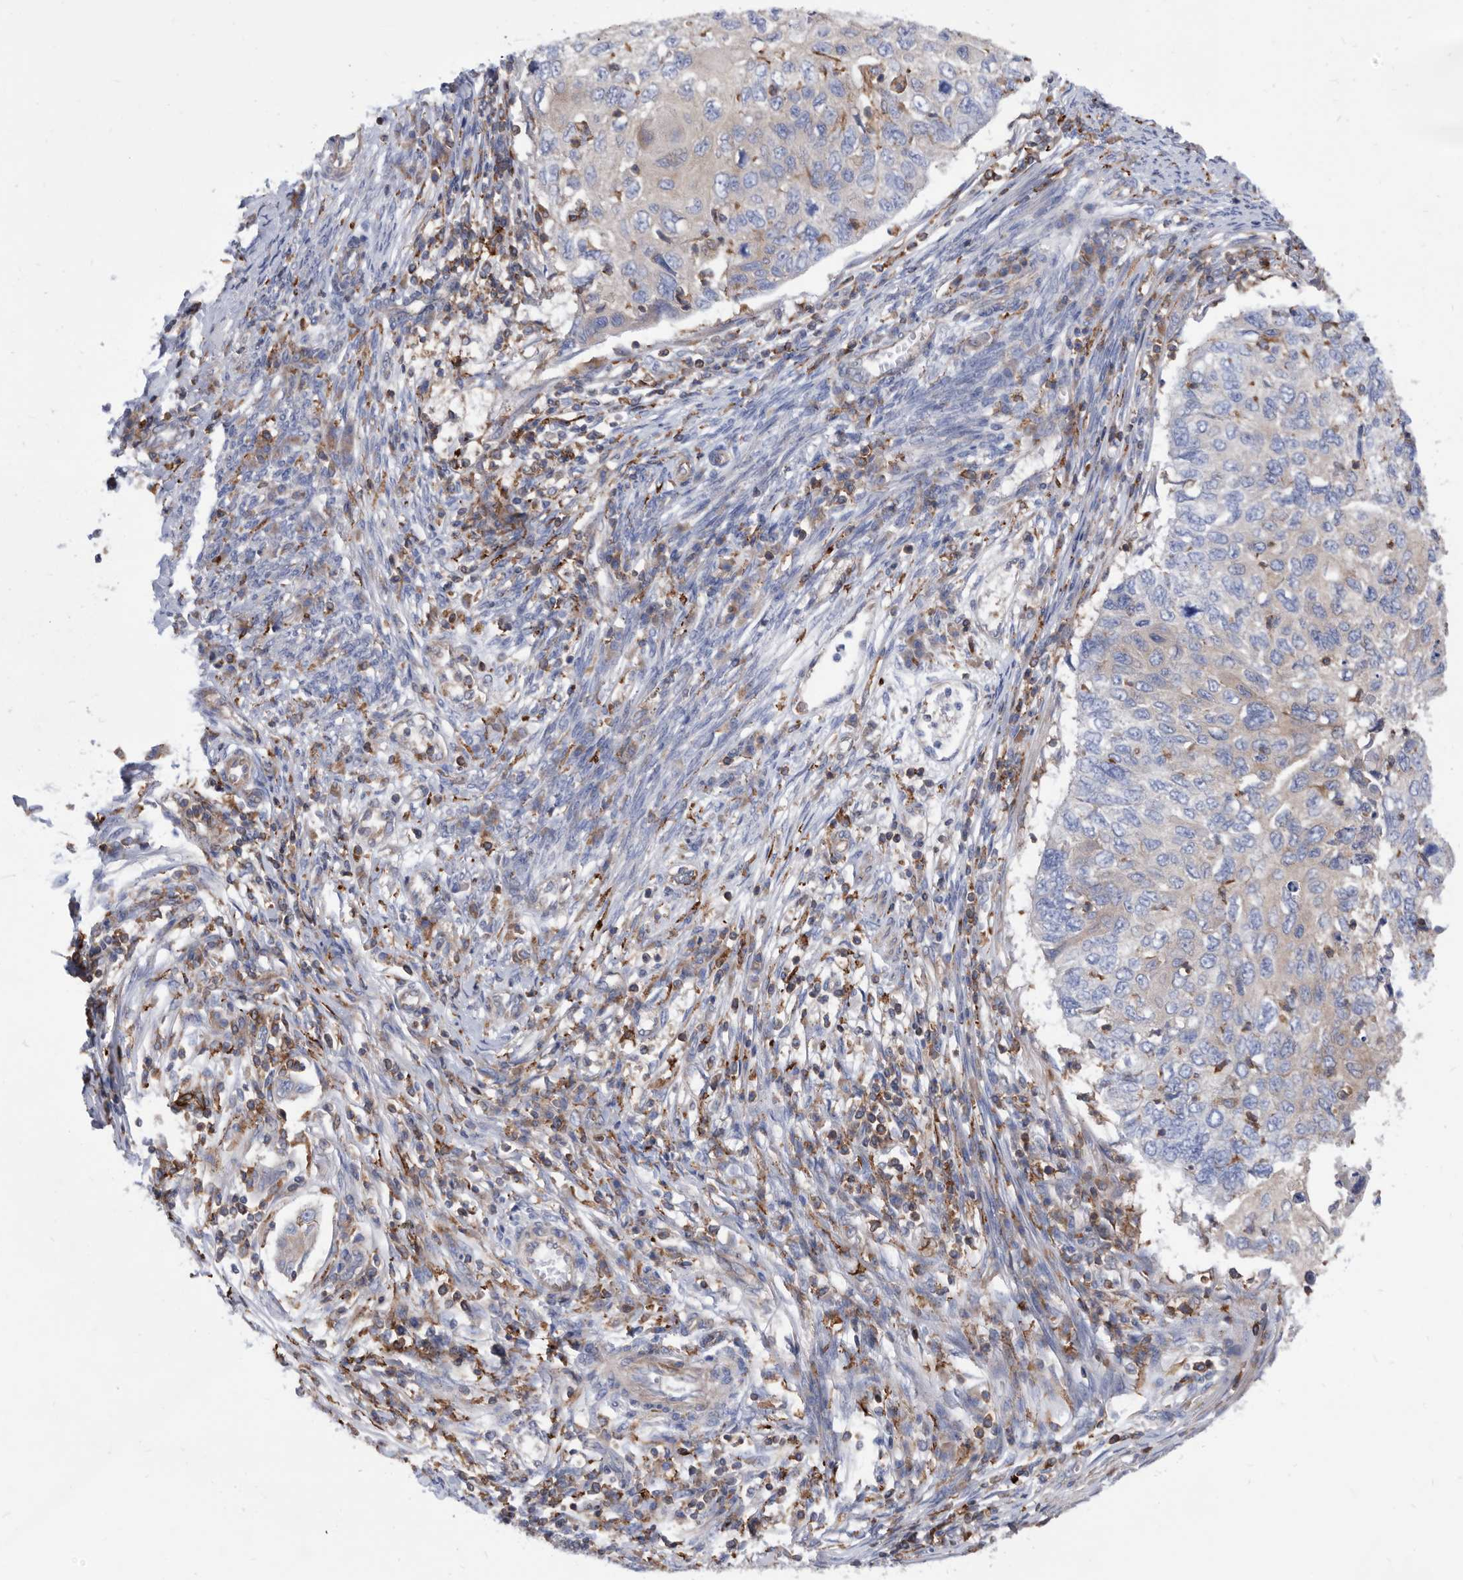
{"staining": {"intensity": "negative", "quantity": "none", "location": "none"}, "tissue": "cervical cancer", "cell_type": "Tumor cells", "image_type": "cancer", "snomed": [{"axis": "morphology", "description": "Squamous cell carcinoma, NOS"}, {"axis": "topography", "description": "Cervix"}], "caption": "Image shows no protein positivity in tumor cells of squamous cell carcinoma (cervical) tissue. The staining was performed using DAB (3,3'-diaminobenzidine) to visualize the protein expression in brown, while the nuclei were stained in blue with hematoxylin (Magnification: 20x).", "gene": "SMG7", "patient": {"sex": "female", "age": 70}}